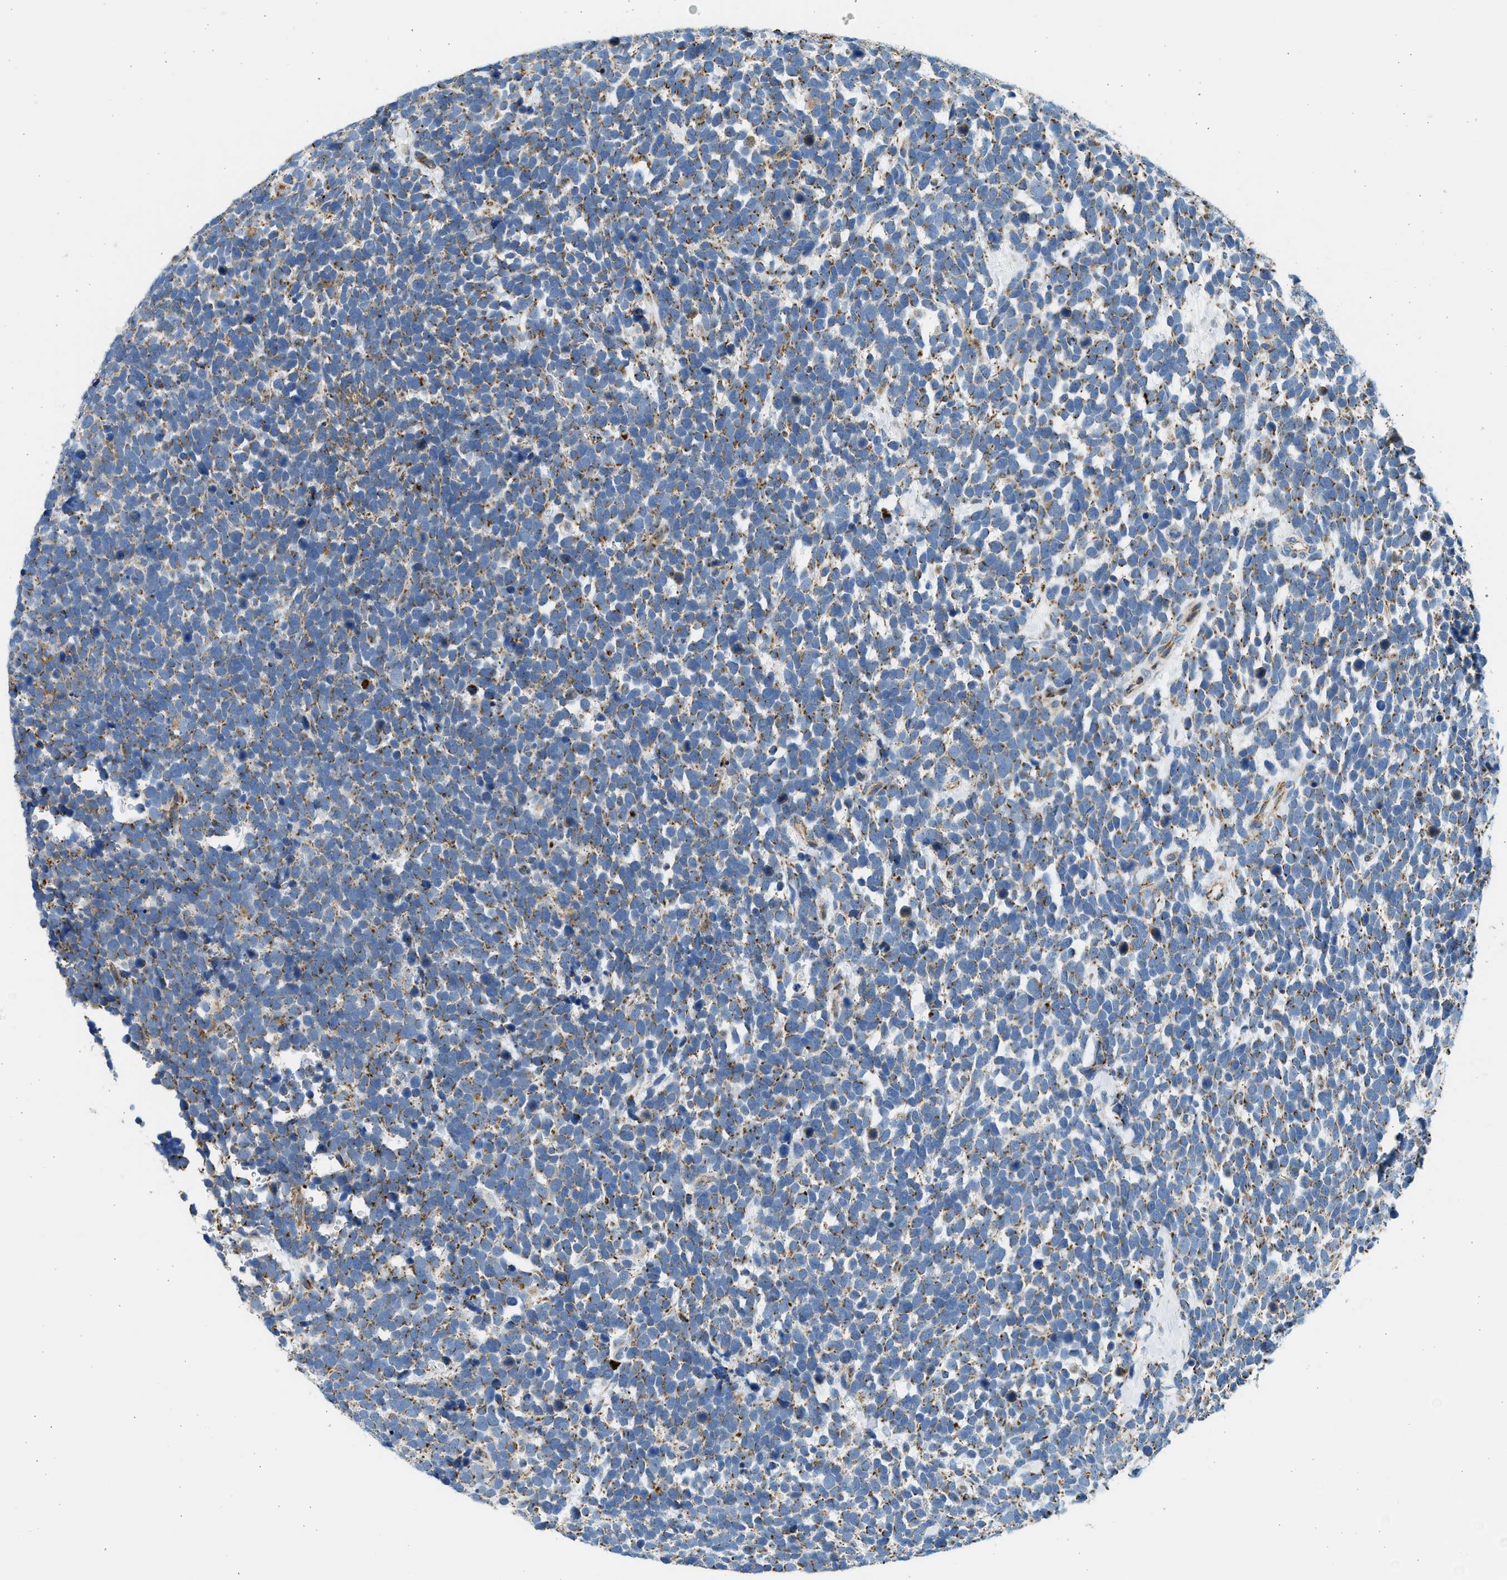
{"staining": {"intensity": "moderate", "quantity": "25%-75%", "location": "cytoplasmic/membranous"}, "tissue": "urothelial cancer", "cell_type": "Tumor cells", "image_type": "cancer", "snomed": [{"axis": "morphology", "description": "Urothelial carcinoma, High grade"}, {"axis": "topography", "description": "Urinary bladder"}], "caption": "Human urothelial carcinoma (high-grade) stained with a brown dye displays moderate cytoplasmic/membranous positive expression in about 25%-75% of tumor cells.", "gene": "KCNMB3", "patient": {"sex": "female", "age": 82}}